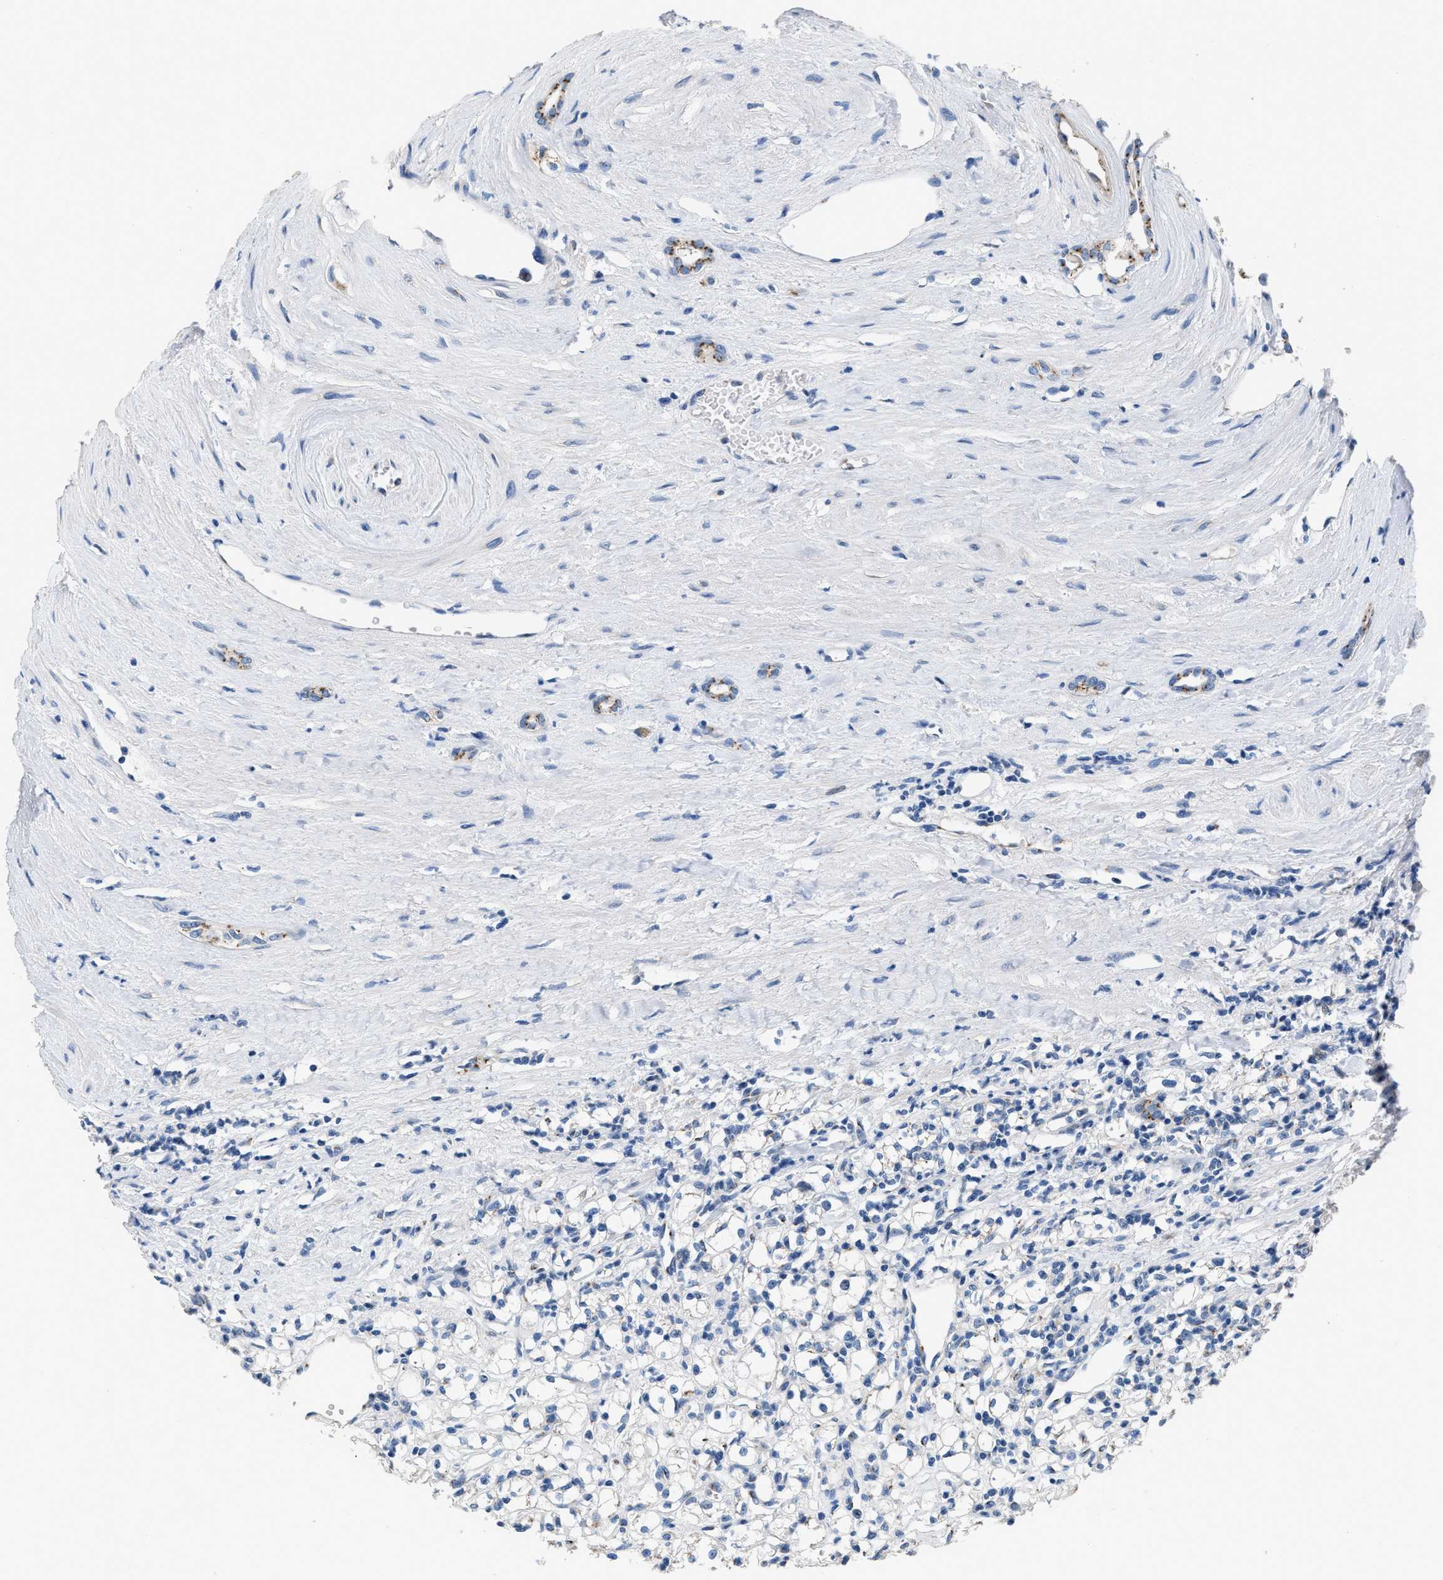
{"staining": {"intensity": "negative", "quantity": "none", "location": "none"}, "tissue": "renal cancer", "cell_type": "Tumor cells", "image_type": "cancer", "snomed": [{"axis": "morphology", "description": "Adenocarcinoma, NOS"}, {"axis": "topography", "description": "Kidney"}], "caption": "An image of human adenocarcinoma (renal) is negative for staining in tumor cells. (DAB (3,3'-diaminobenzidine) IHC with hematoxylin counter stain).", "gene": "GOLM1", "patient": {"sex": "male", "age": 56}}